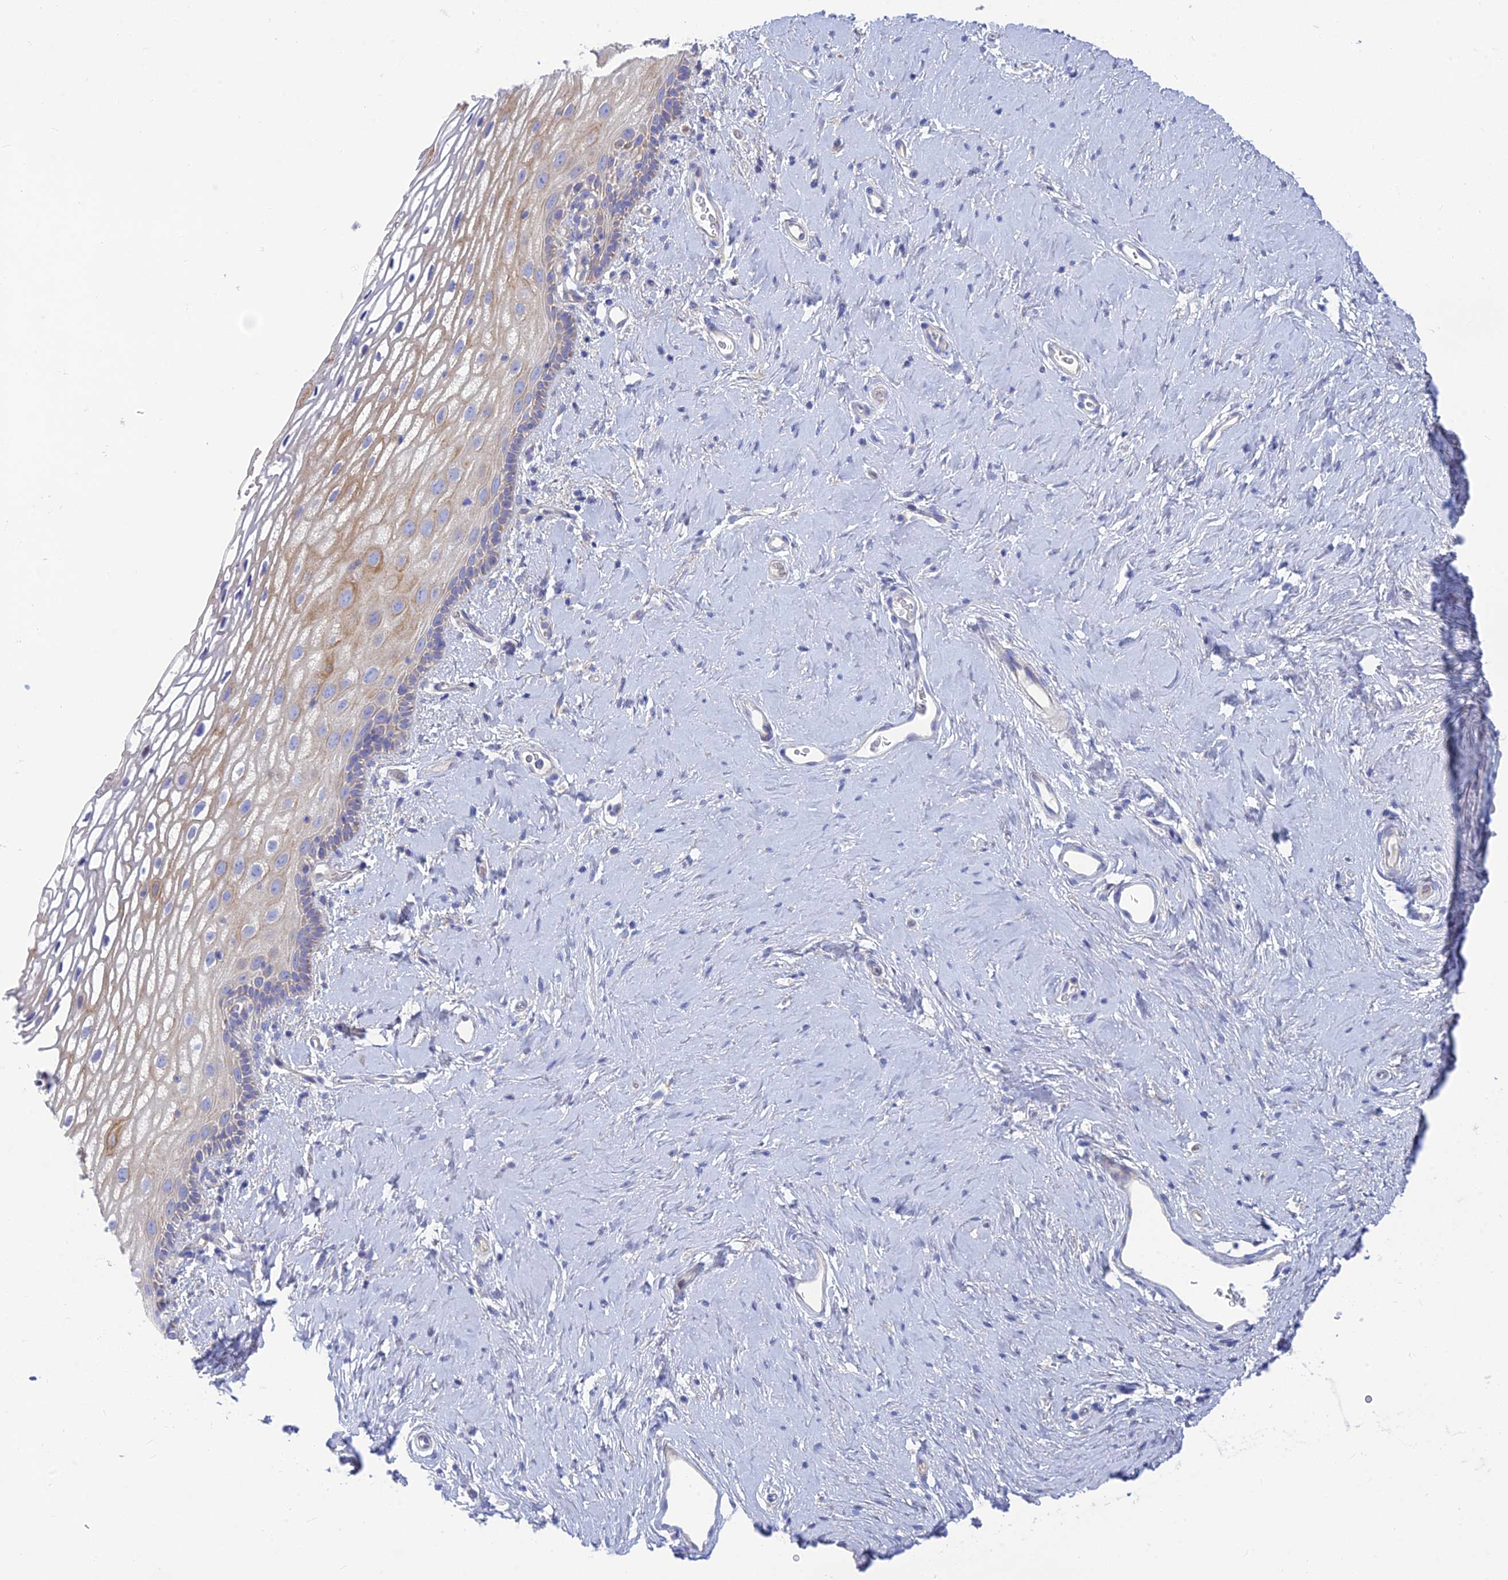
{"staining": {"intensity": "moderate", "quantity": "25%-75%", "location": "cytoplasmic/membranous"}, "tissue": "vagina", "cell_type": "Squamous epithelial cells", "image_type": "normal", "snomed": [{"axis": "morphology", "description": "Normal tissue, NOS"}, {"axis": "morphology", "description": "Adenocarcinoma, NOS"}, {"axis": "topography", "description": "Rectum"}, {"axis": "topography", "description": "Vagina"}], "caption": "Human vagina stained with a brown dye demonstrates moderate cytoplasmic/membranous positive staining in approximately 25%-75% of squamous epithelial cells.", "gene": "TMEM30B", "patient": {"sex": "female", "age": 71}}